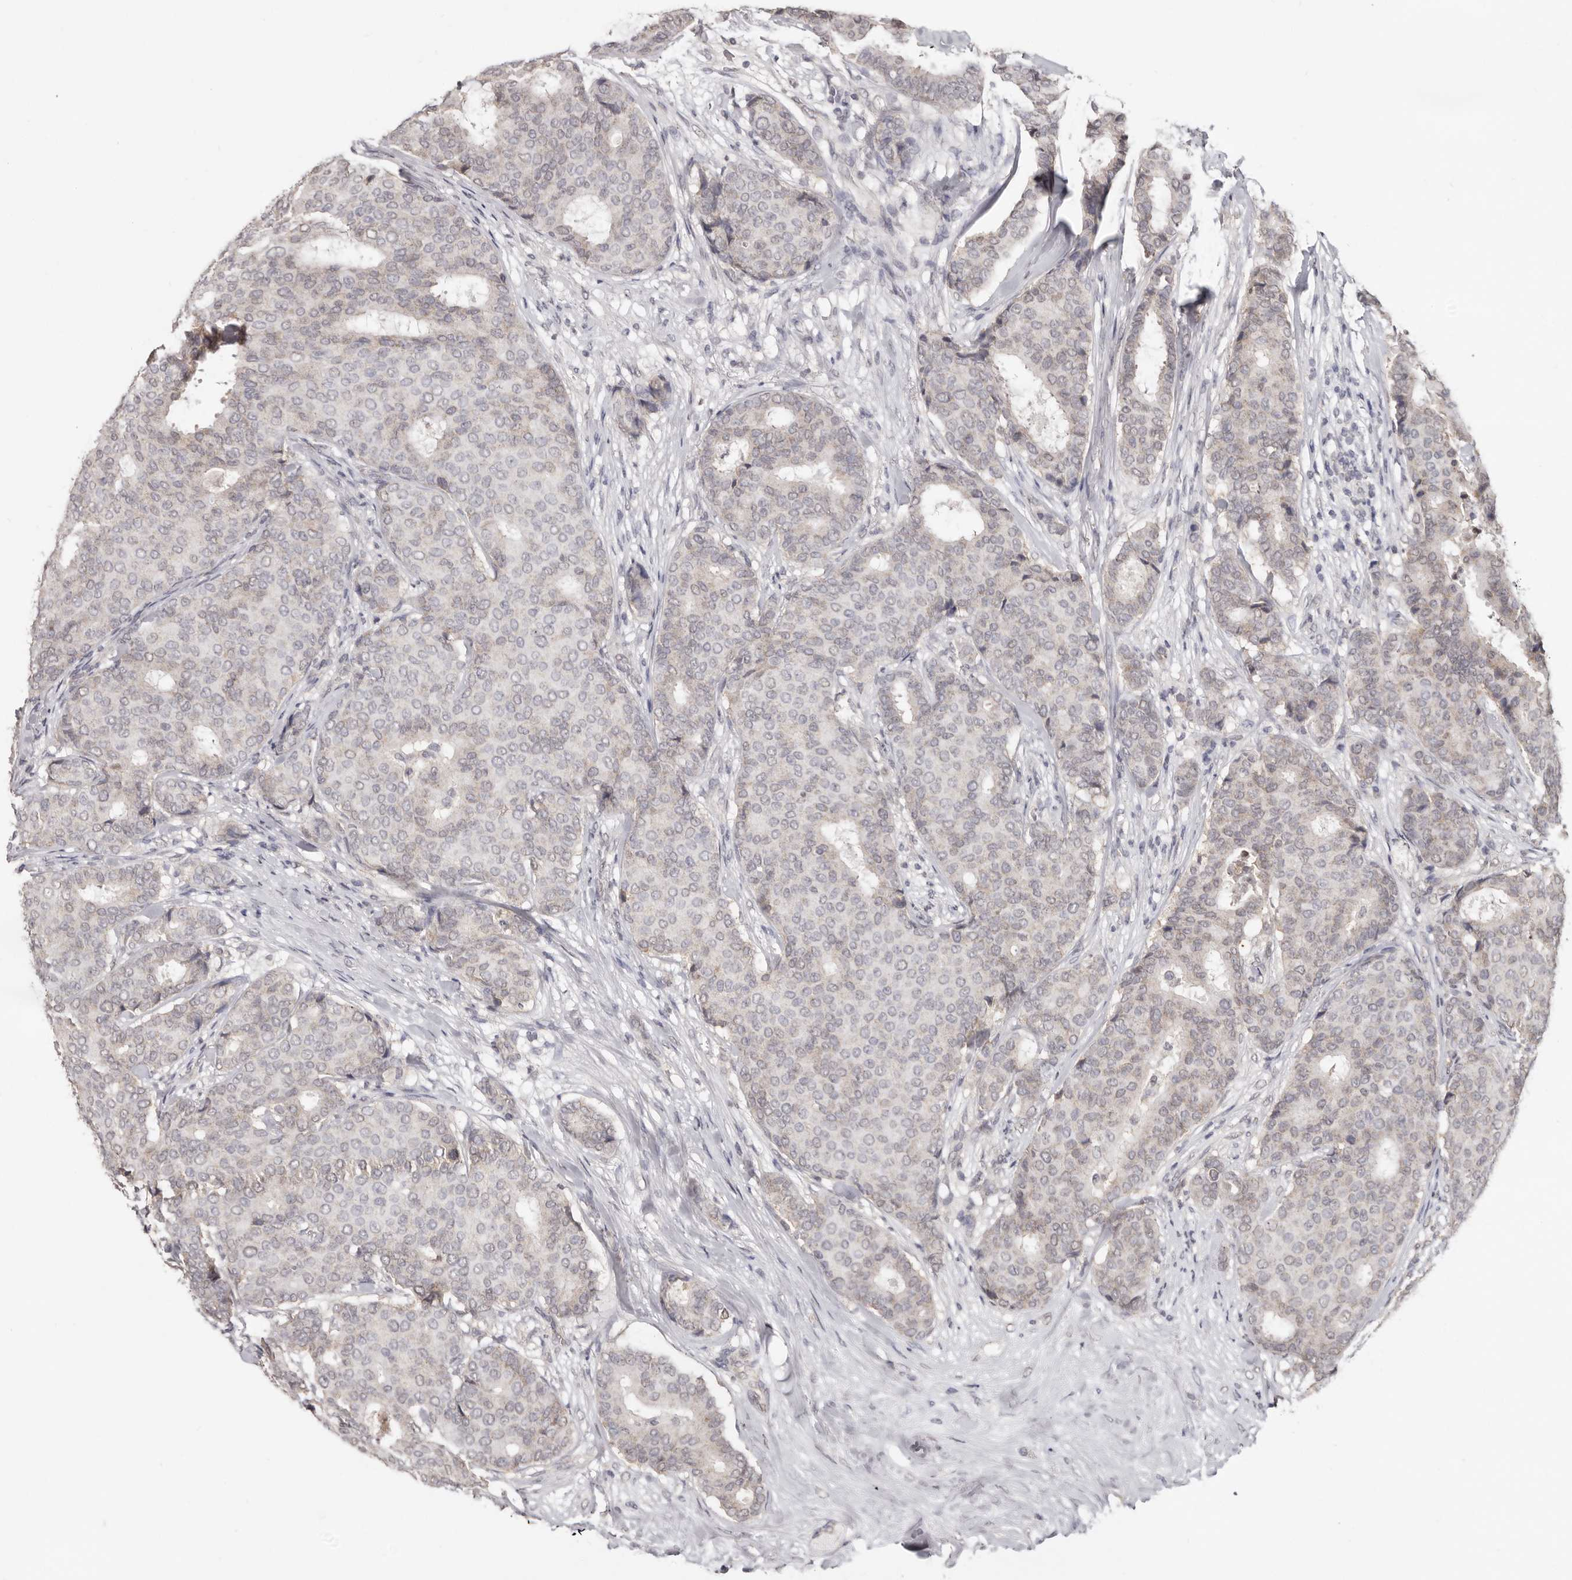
{"staining": {"intensity": "weak", "quantity": "25%-75%", "location": "cytoplasmic/membranous"}, "tissue": "breast cancer", "cell_type": "Tumor cells", "image_type": "cancer", "snomed": [{"axis": "morphology", "description": "Duct carcinoma"}, {"axis": "topography", "description": "Breast"}], "caption": "Immunohistochemistry (IHC) of human breast cancer (intraductal carcinoma) exhibits low levels of weak cytoplasmic/membranous positivity in about 25%-75% of tumor cells. The protein of interest is stained brown, and the nuclei are stained in blue (DAB IHC with brightfield microscopy, high magnification).", "gene": "LINGO2", "patient": {"sex": "female", "age": 75}}